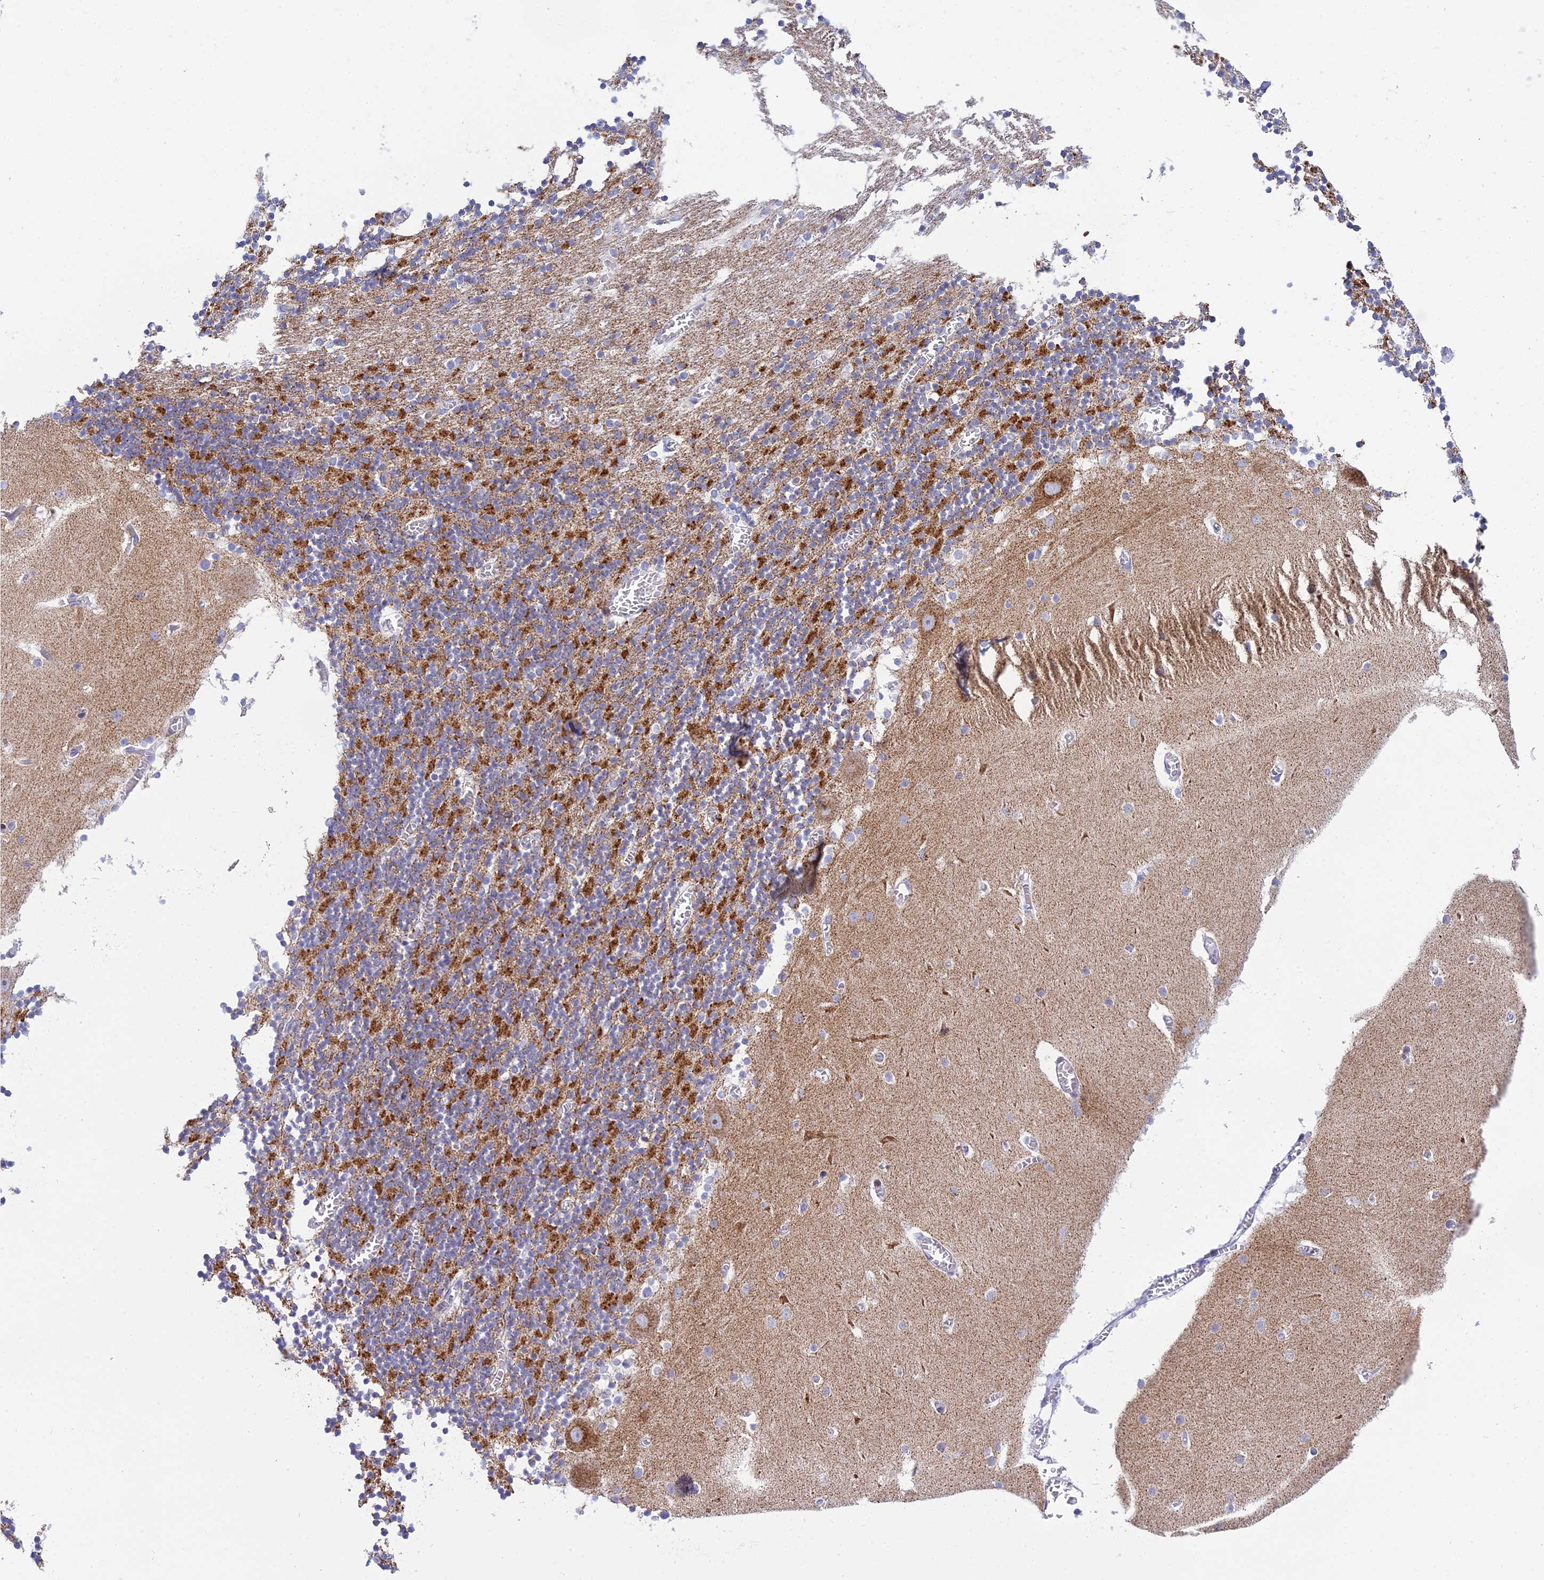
{"staining": {"intensity": "strong", "quantity": "25%-75%", "location": "cytoplasmic/membranous"}, "tissue": "cerebellum", "cell_type": "Cells in granular layer", "image_type": "normal", "snomed": [{"axis": "morphology", "description": "Normal tissue, NOS"}, {"axis": "topography", "description": "Cerebellum"}], "caption": "Cells in granular layer show high levels of strong cytoplasmic/membranous expression in approximately 25%-75% of cells in benign human cerebellum.", "gene": "PRR13", "patient": {"sex": "female", "age": 28}}